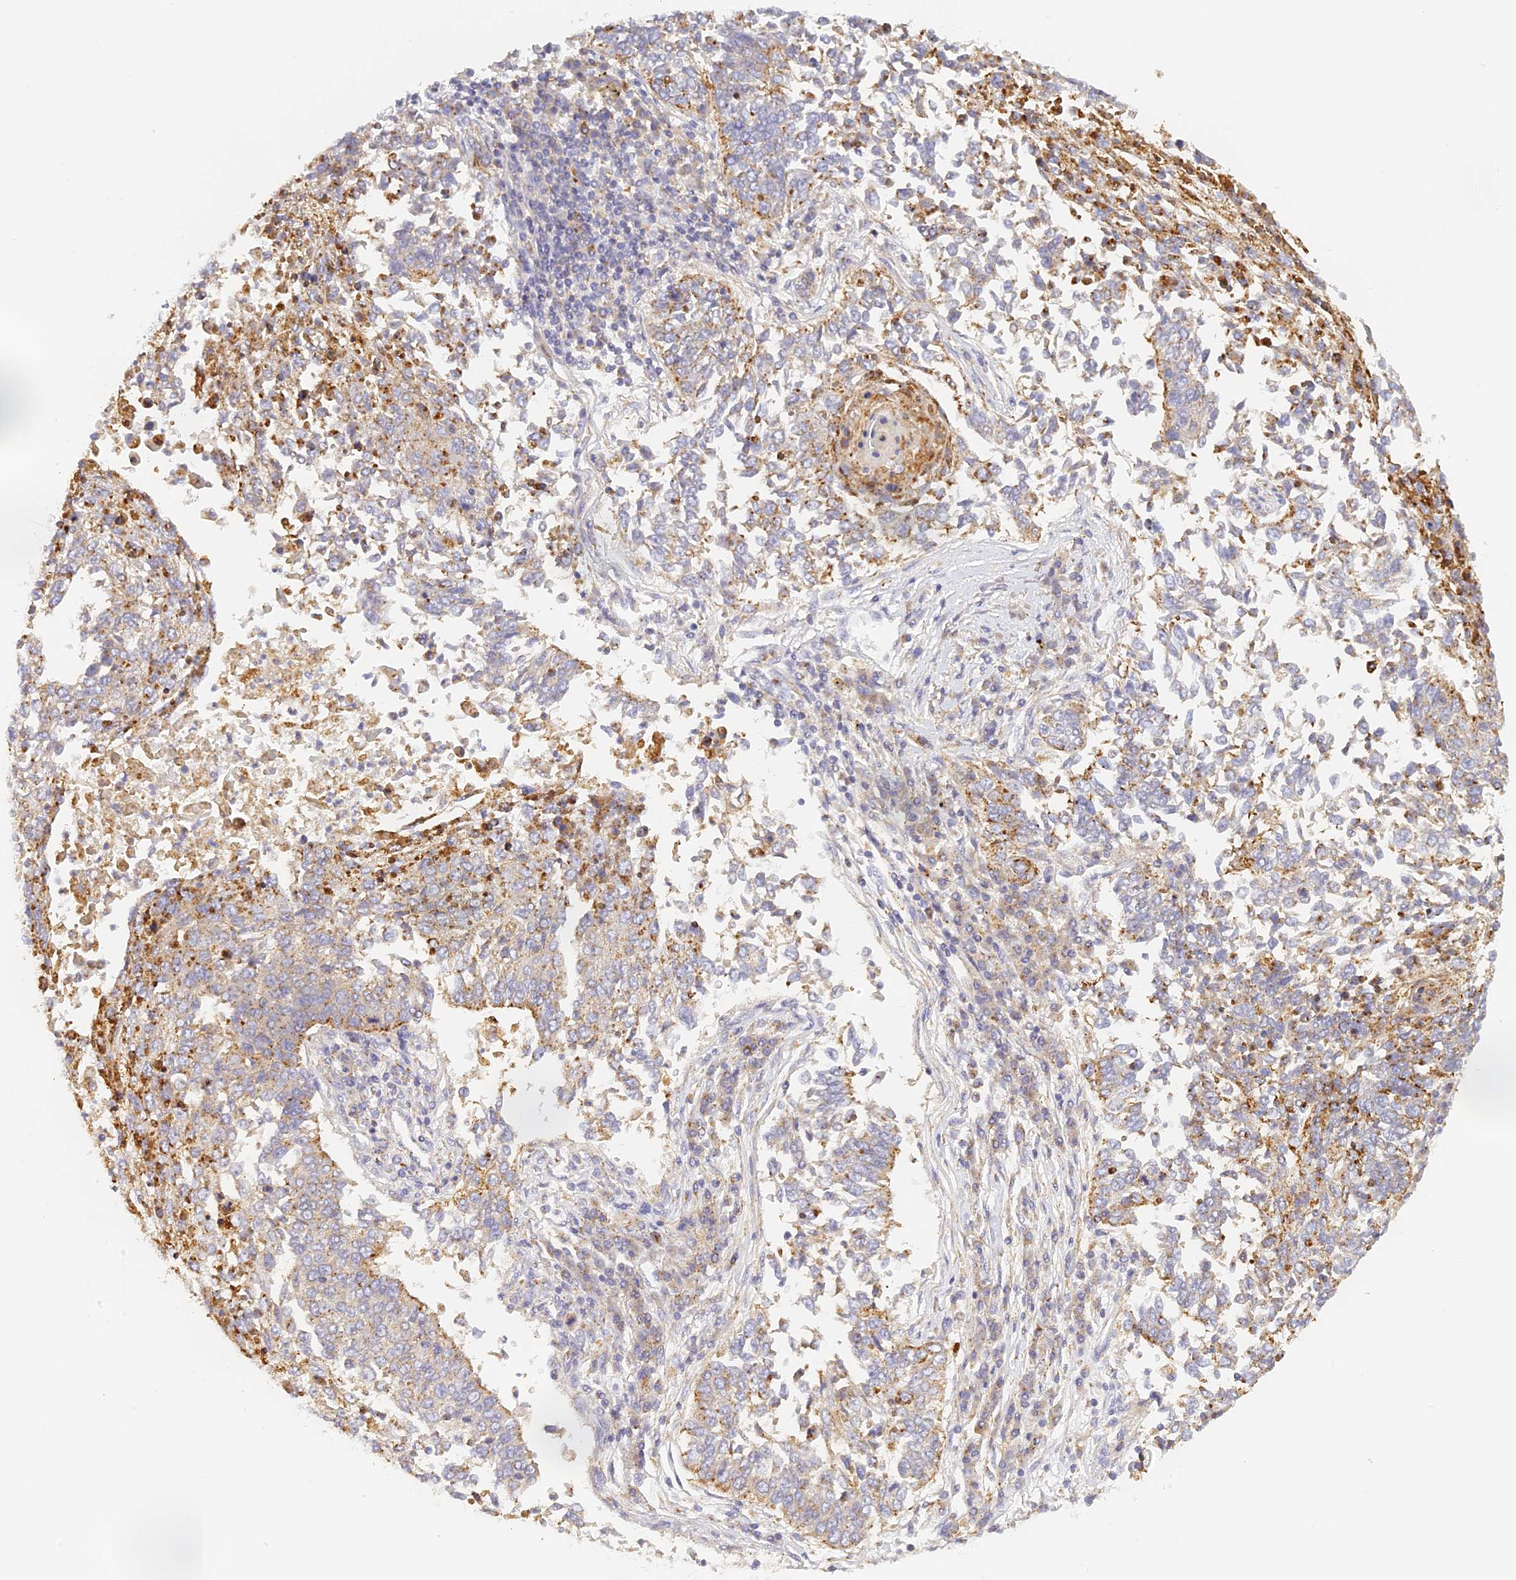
{"staining": {"intensity": "moderate", "quantity": "25%-75%", "location": "cytoplasmic/membranous"}, "tissue": "lung cancer", "cell_type": "Tumor cells", "image_type": "cancer", "snomed": [{"axis": "morphology", "description": "Normal tissue, NOS"}, {"axis": "morphology", "description": "Squamous cell carcinoma, NOS"}, {"axis": "topography", "description": "Cartilage tissue"}, {"axis": "topography", "description": "Bronchus"}, {"axis": "topography", "description": "Lung"}, {"axis": "topography", "description": "Peripheral nerve tissue"}], "caption": "IHC photomicrograph of neoplastic tissue: human lung cancer (squamous cell carcinoma) stained using IHC demonstrates medium levels of moderate protein expression localized specifically in the cytoplasmic/membranous of tumor cells, appearing as a cytoplasmic/membranous brown color.", "gene": "LAMP2", "patient": {"sex": "female", "age": 49}}